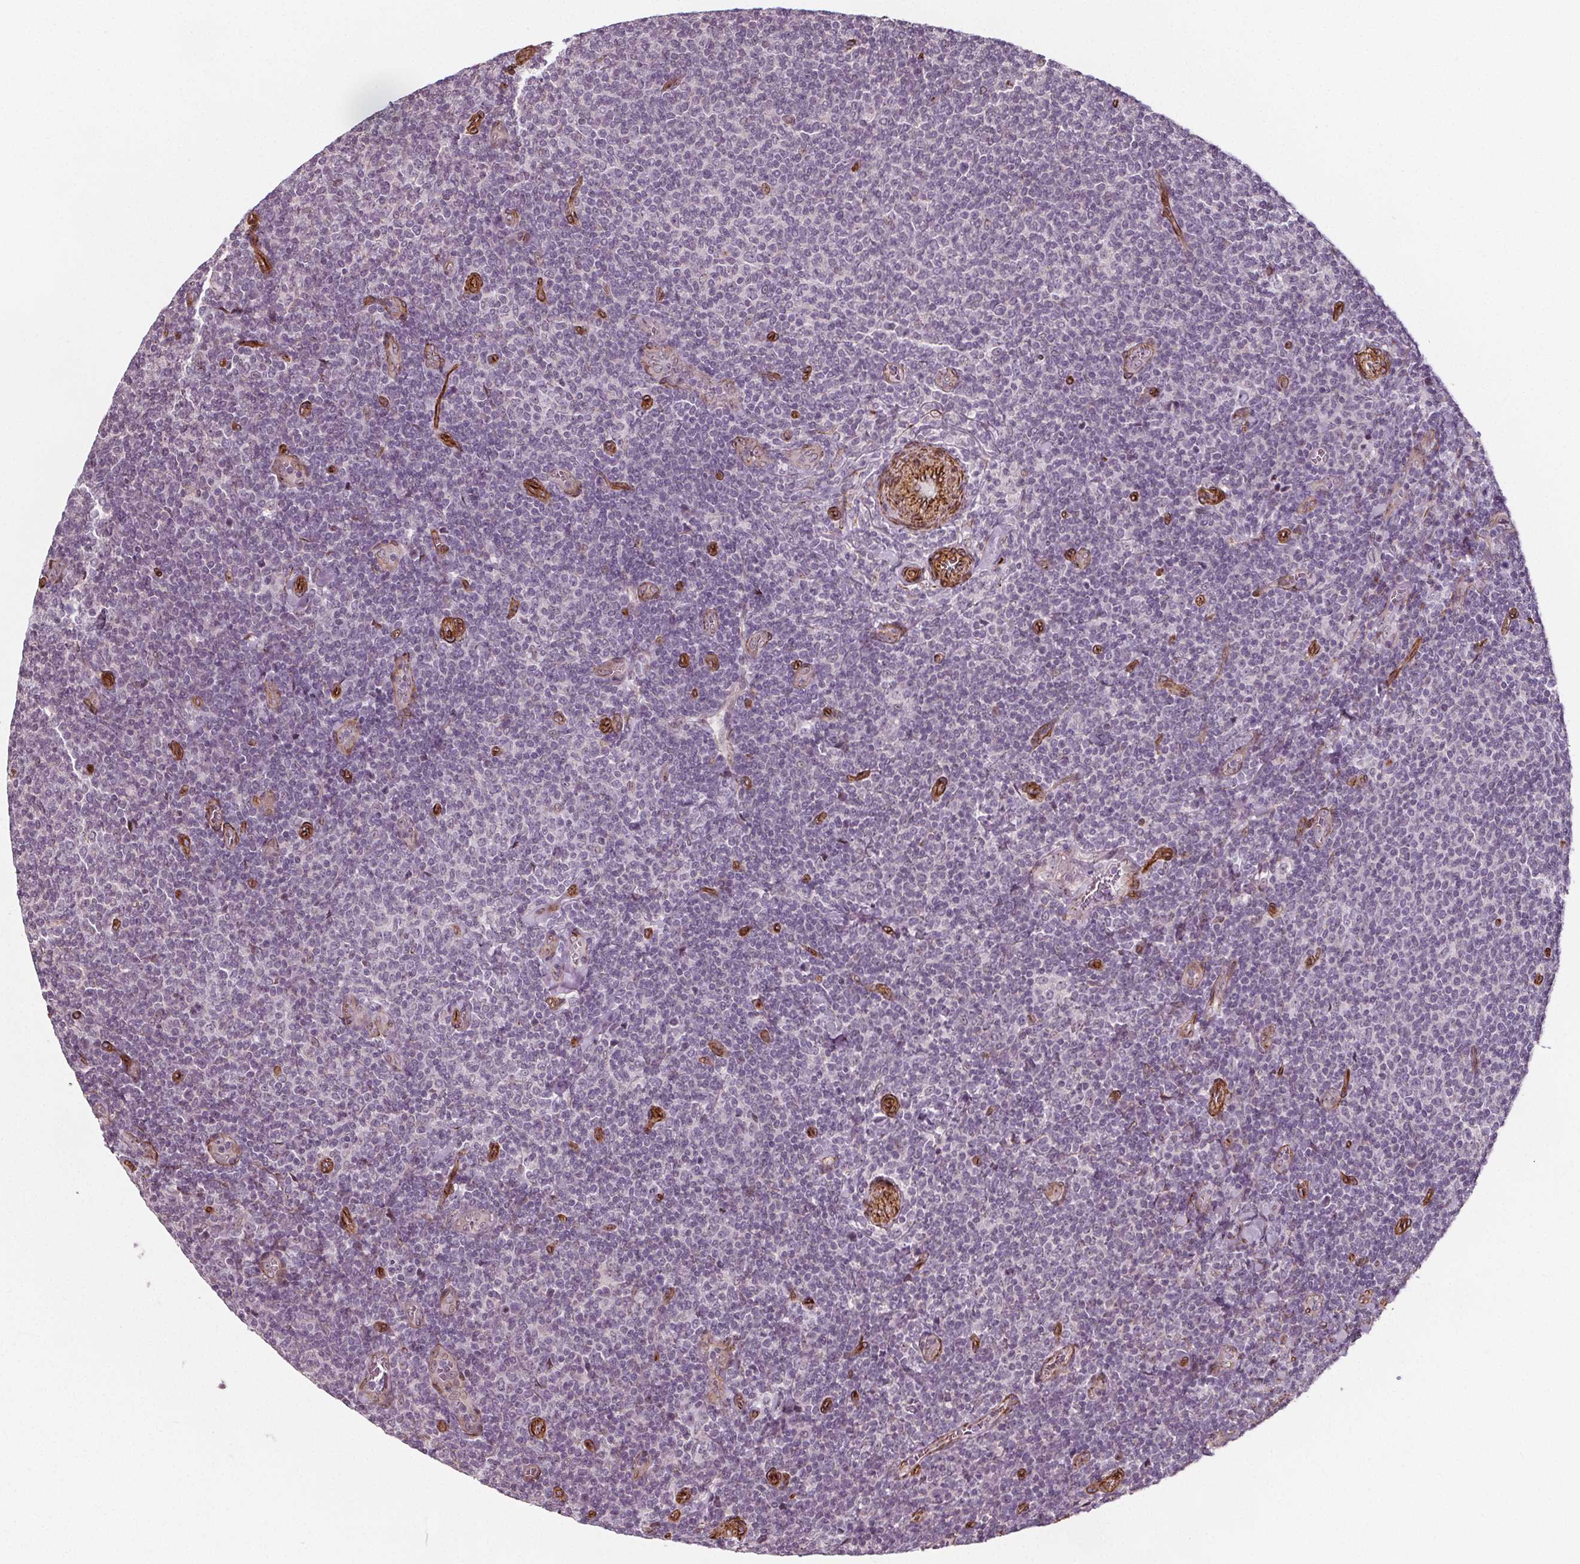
{"staining": {"intensity": "negative", "quantity": "none", "location": "none"}, "tissue": "lymphoma", "cell_type": "Tumor cells", "image_type": "cancer", "snomed": [{"axis": "morphology", "description": "Malignant lymphoma, non-Hodgkin's type, Low grade"}, {"axis": "topography", "description": "Lymph node"}], "caption": "This is an IHC image of human lymphoma. There is no expression in tumor cells.", "gene": "HAS1", "patient": {"sex": "male", "age": 52}}